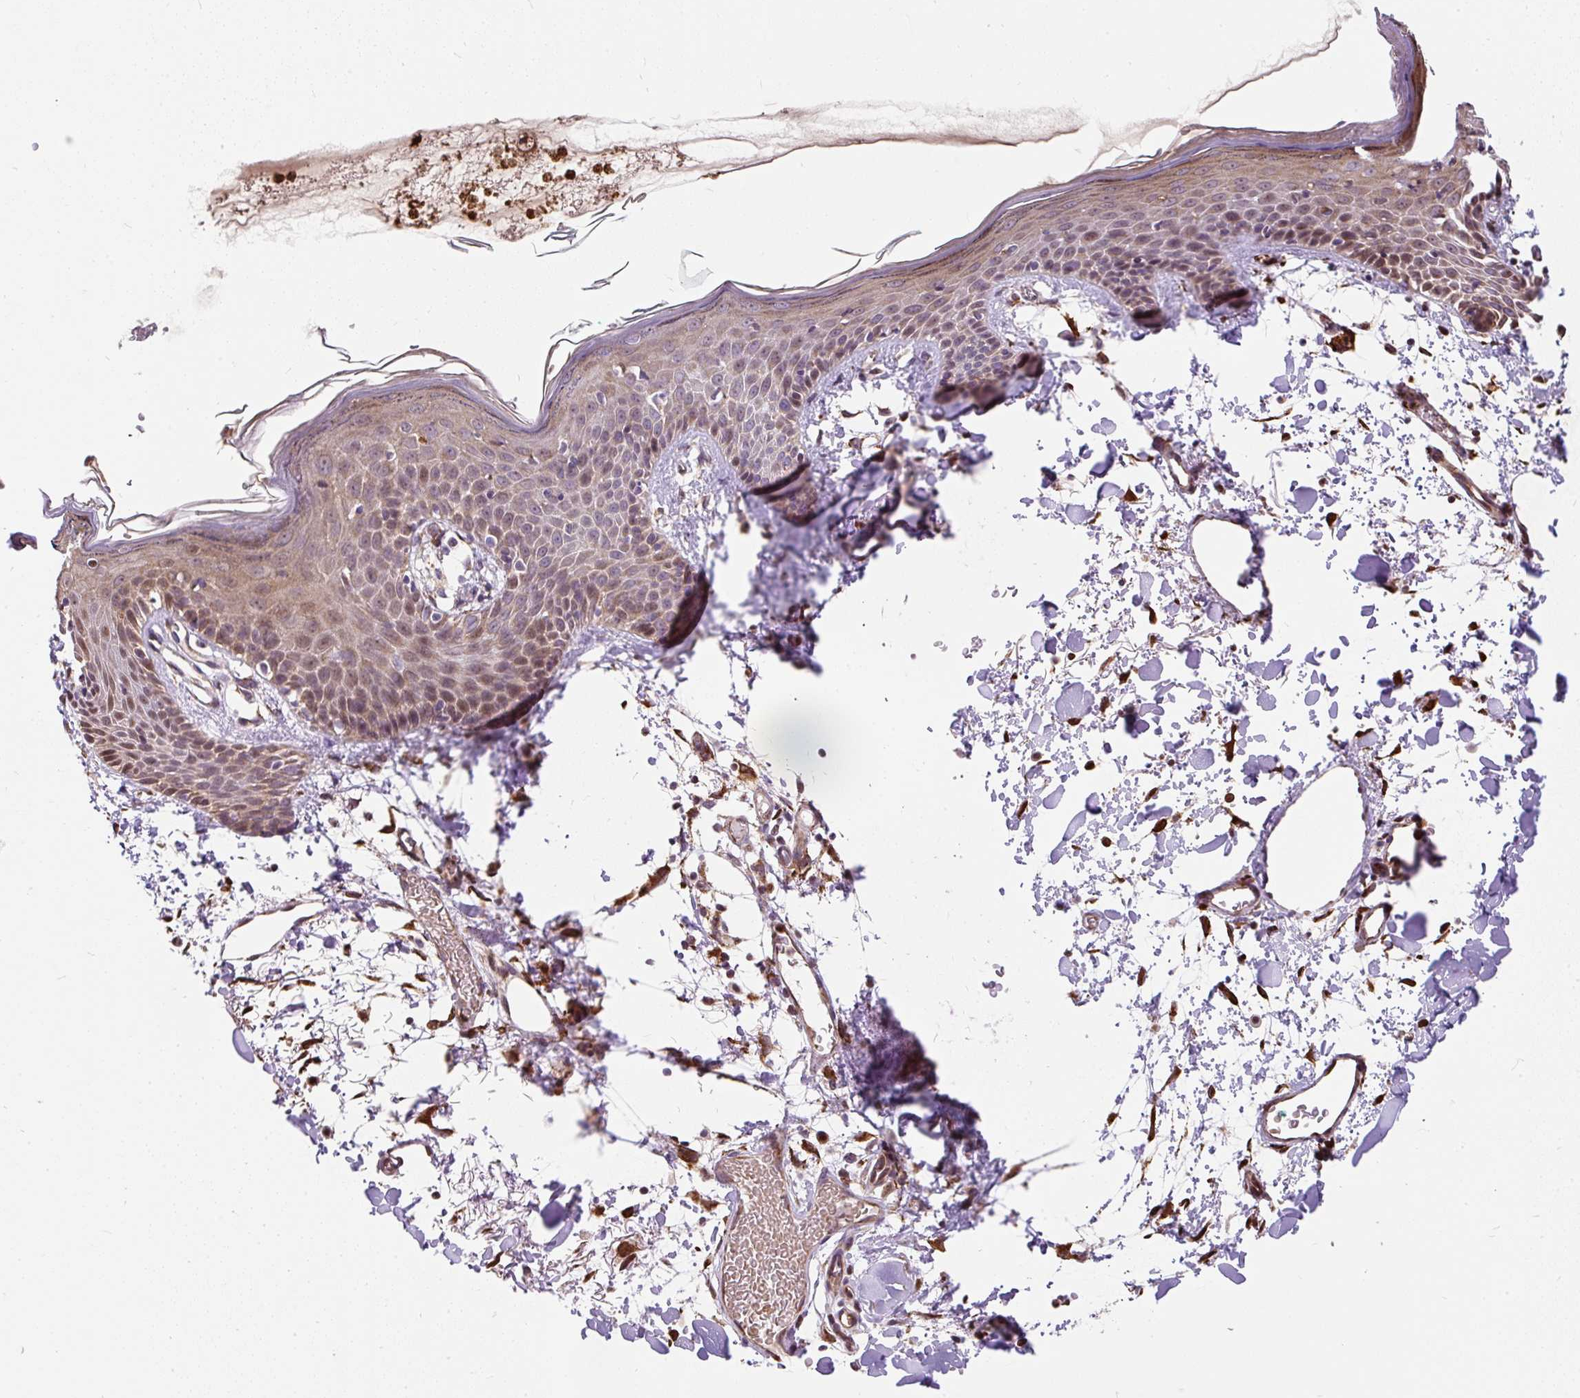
{"staining": {"intensity": "moderate", "quantity": "25%-75%", "location": "cytoplasmic/membranous"}, "tissue": "skin", "cell_type": "Fibroblasts", "image_type": "normal", "snomed": [{"axis": "morphology", "description": "Normal tissue, NOS"}, {"axis": "topography", "description": "Skin"}], "caption": "The photomicrograph demonstrates immunohistochemical staining of unremarkable skin. There is moderate cytoplasmic/membranous expression is appreciated in about 25%-75% of fibroblasts. (Stains: DAB (3,3'-diaminobenzidine) in brown, nuclei in blue, Microscopy: brightfield microscopy at high magnification).", "gene": "PUS7L", "patient": {"sex": "male", "age": 79}}